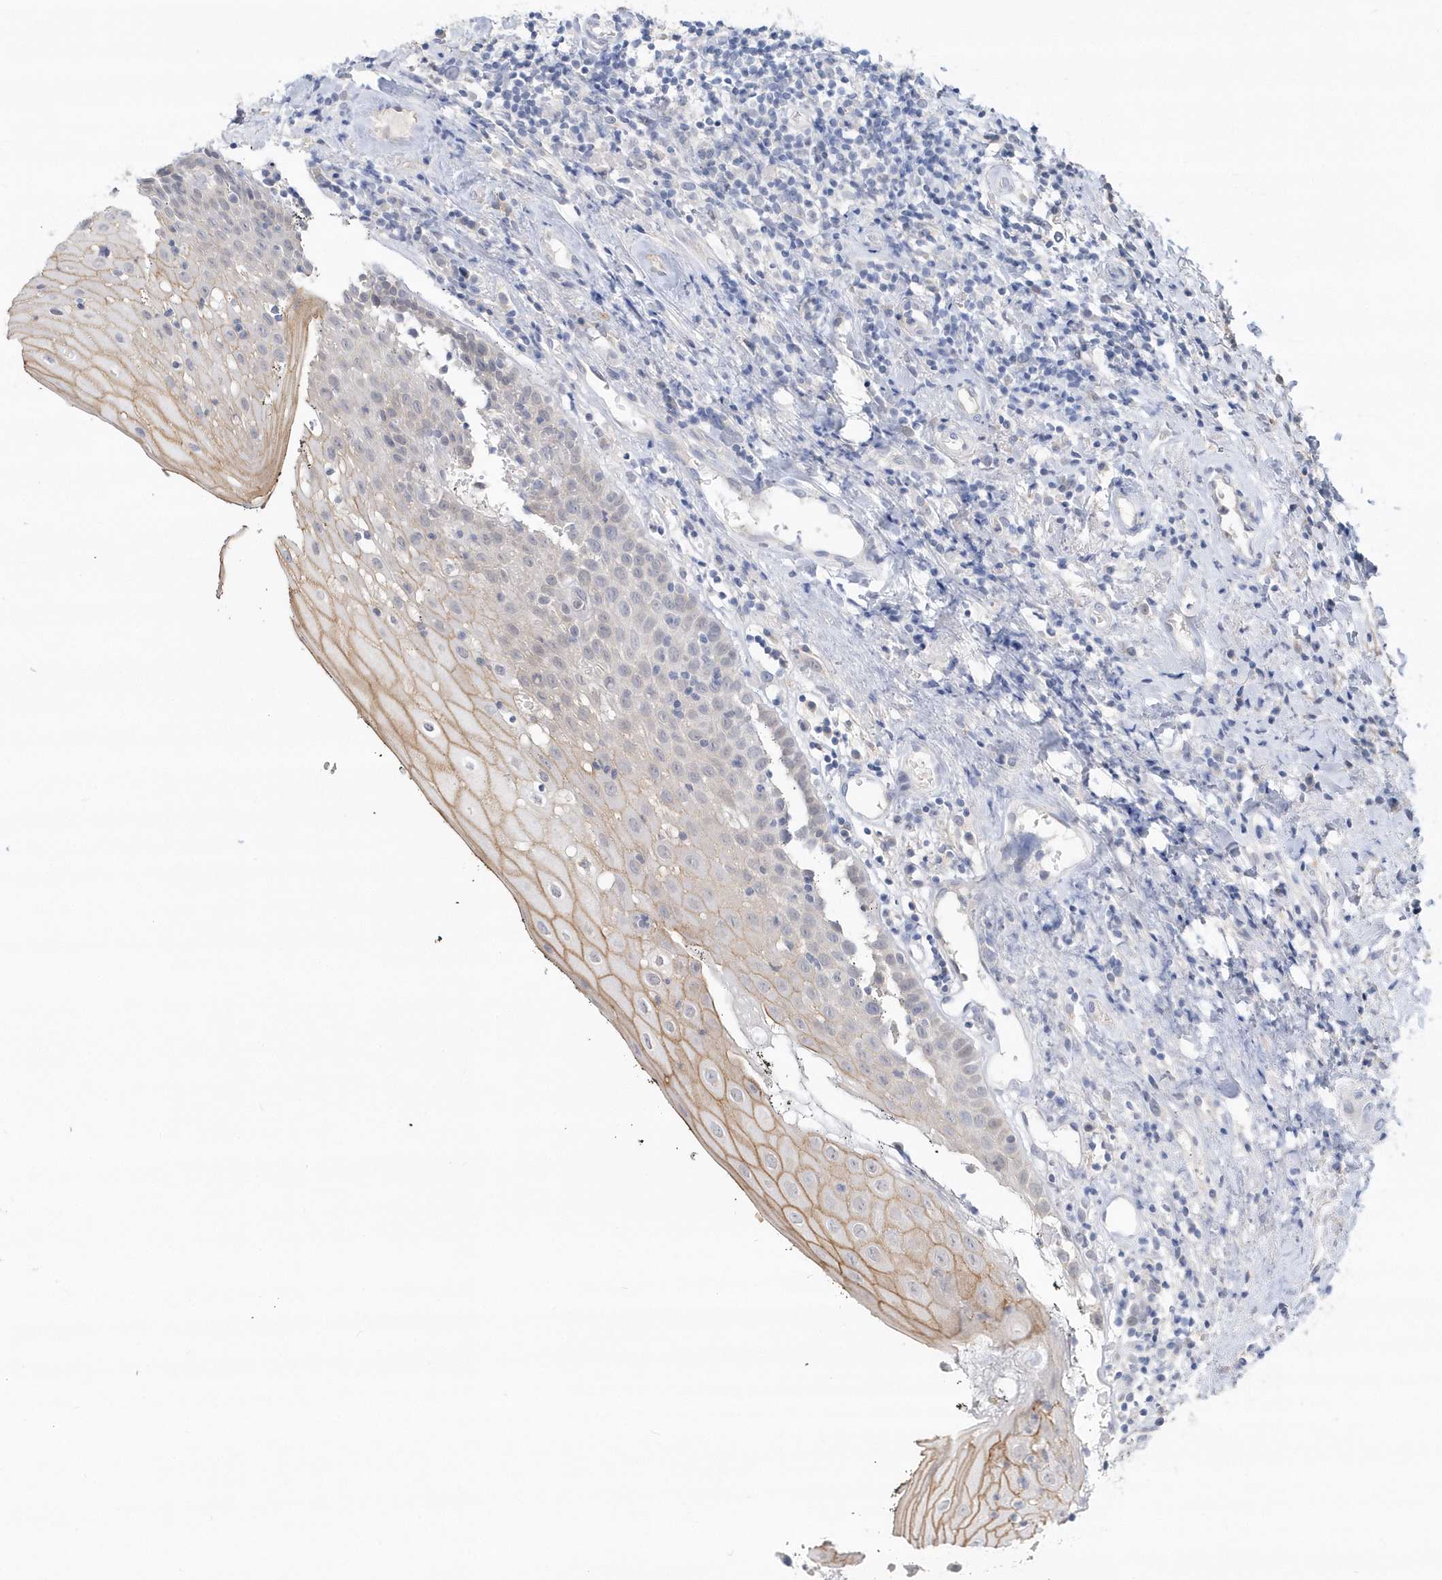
{"staining": {"intensity": "moderate", "quantity": "<25%", "location": "cytoplasmic/membranous"}, "tissue": "oral mucosa", "cell_type": "Squamous epithelial cells", "image_type": "normal", "snomed": [{"axis": "morphology", "description": "Normal tissue, NOS"}, {"axis": "topography", "description": "Oral tissue"}], "caption": "Unremarkable oral mucosa was stained to show a protein in brown. There is low levels of moderate cytoplasmic/membranous staining in approximately <25% of squamous epithelial cells. (DAB = brown stain, brightfield microscopy at high magnification).", "gene": "RPEL1", "patient": {"sex": "male", "age": 74}}